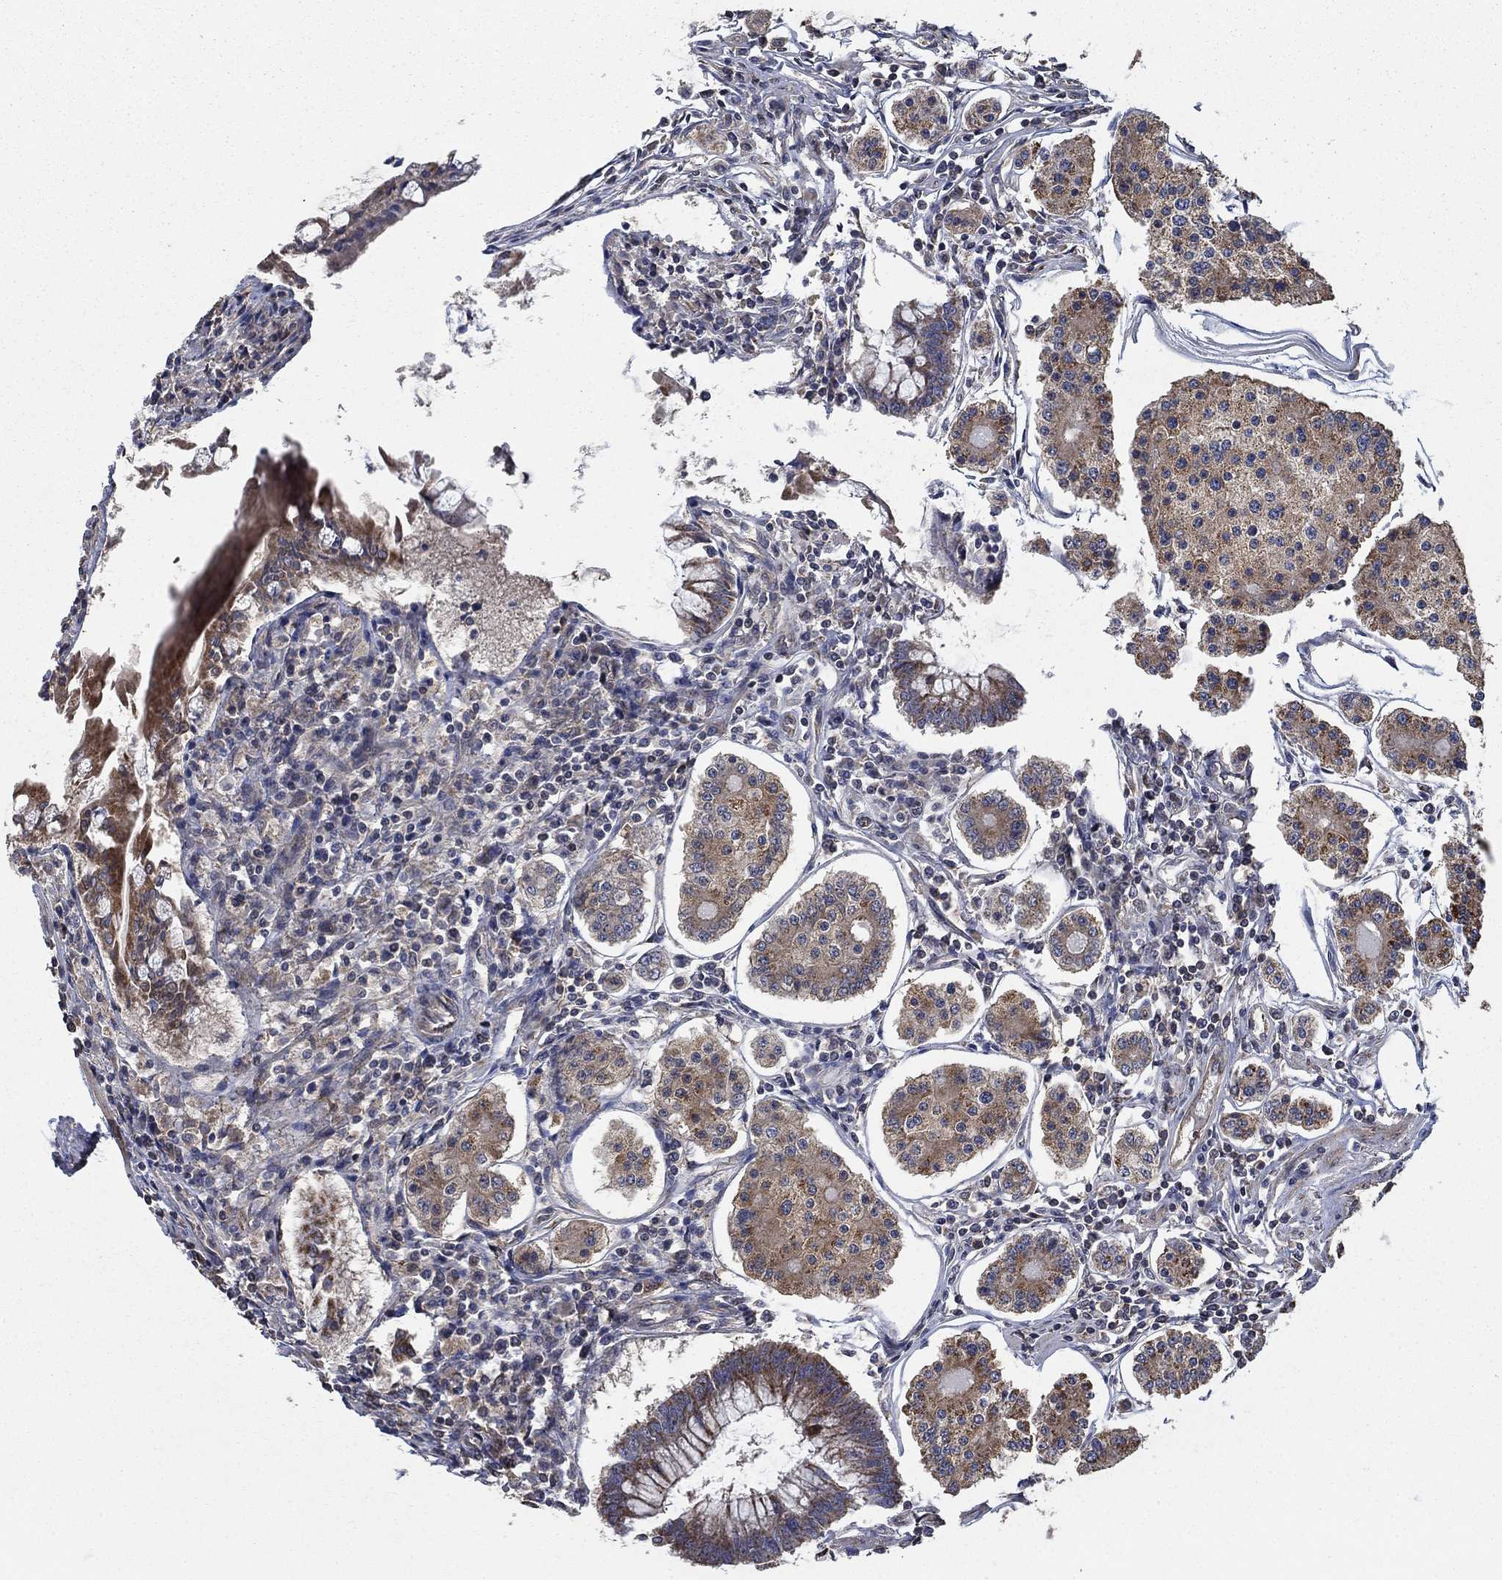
{"staining": {"intensity": "moderate", "quantity": ">75%", "location": "cytoplasmic/membranous"}, "tissue": "carcinoid", "cell_type": "Tumor cells", "image_type": "cancer", "snomed": [{"axis": "morphology", "description": "Carcinoid, malignant, NOS"}, {"axis": "topography", "description": "Small intestine"}], "caption": "Tumor cells demonstrate medium levels of moderate cytoplasmic/membranous positivity in about >75% of cells in human carcinoid. Using DAB (3,3'-diaminobenzidine) (brown) and hematoxylin (blue) stains, captured at high magnification using brightfield microscopy.", "gene": "NME7", "patient": {"sex": "female", "age": 65}}